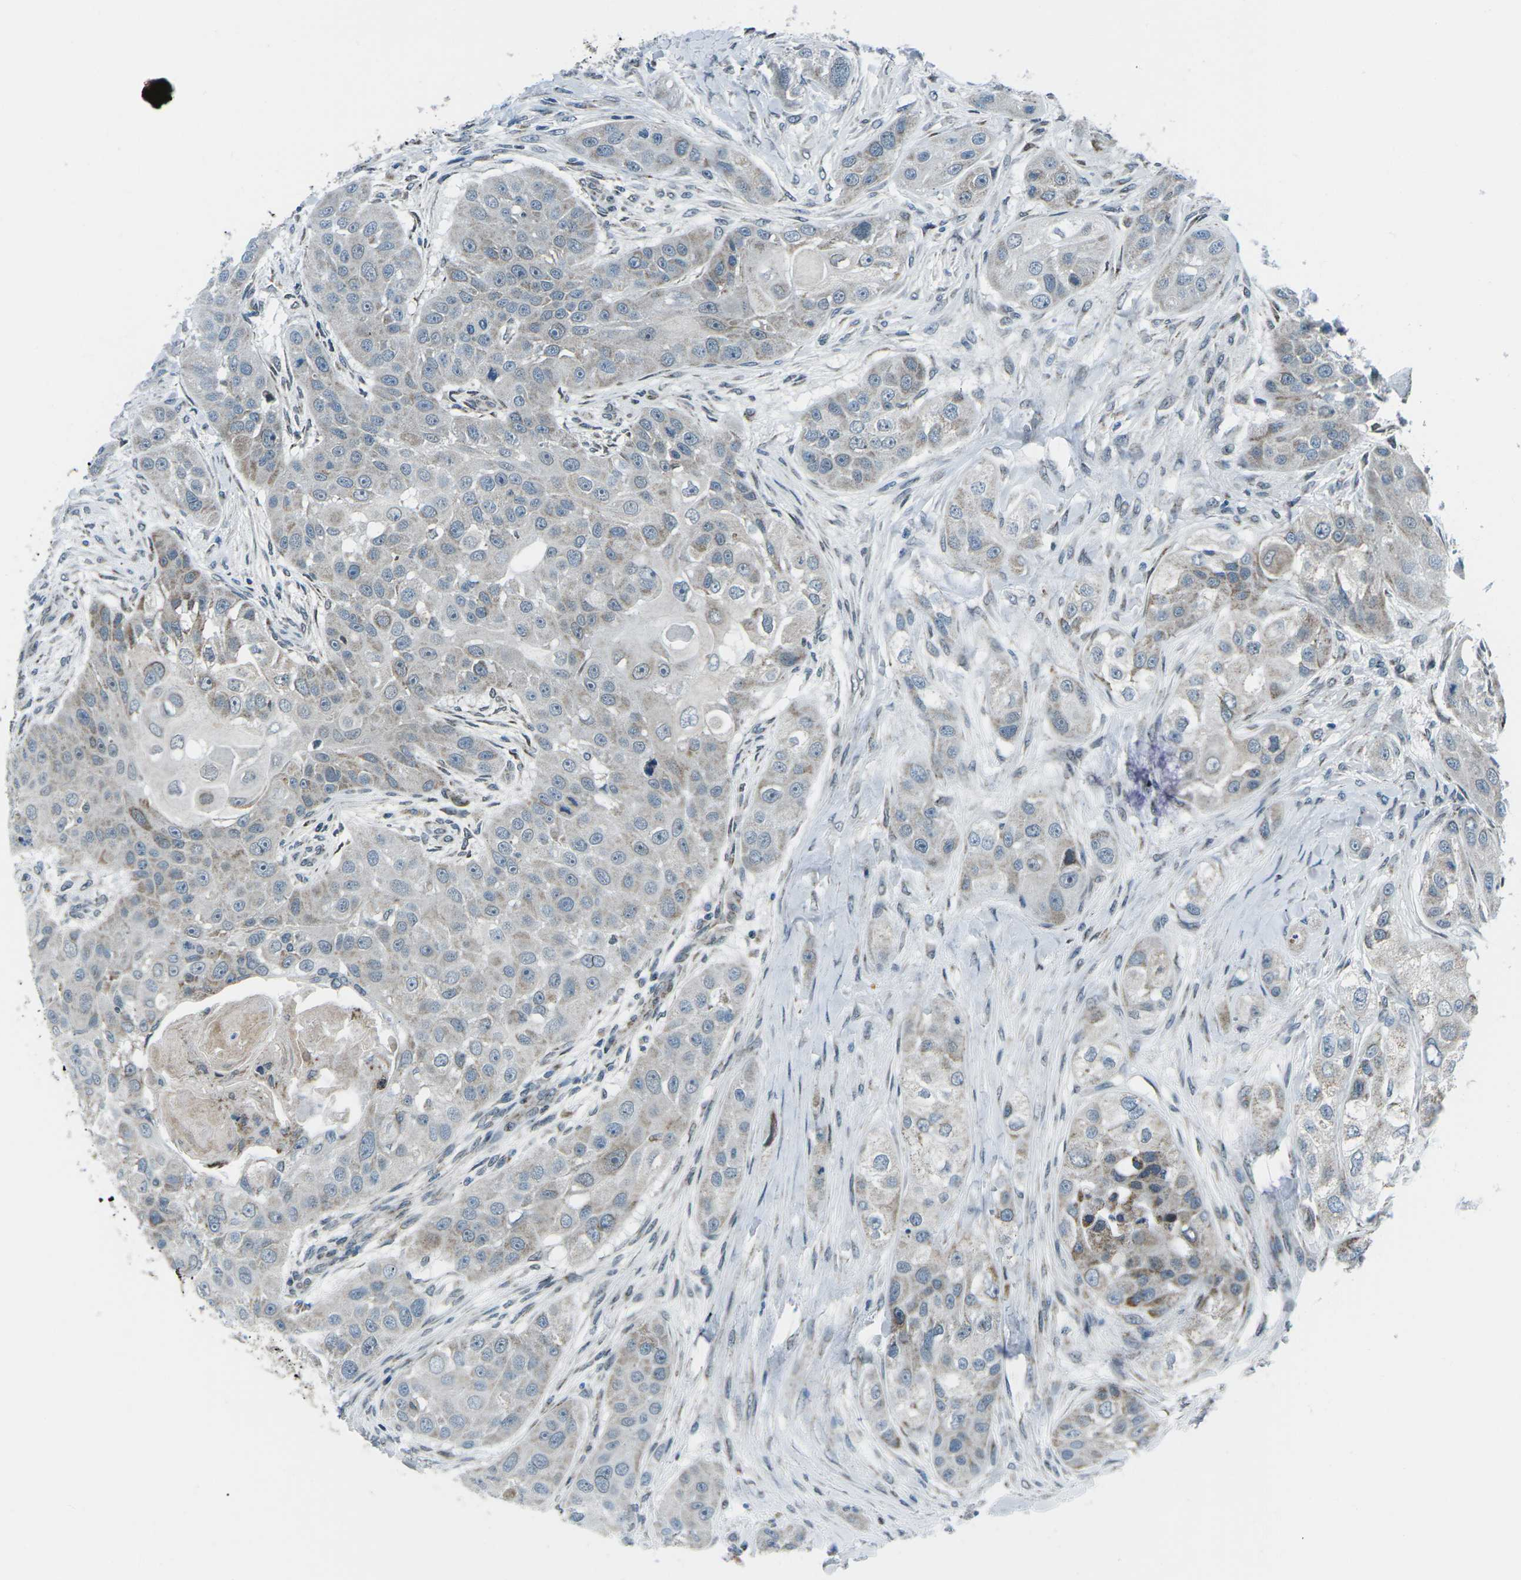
{"staining": {"intensity": "weak", "quantity": "<25%", "location": "cytoplasmic/membranous"}, "tissue": "head and neck cancer", "cell_type": "Tumor cells", "image_type": "cancer", "snomed": [{"axis": "morphology", "description": "Normal tissue, NOS"}, {"axis": "morphology", "description": "Squamous cell carcinoma, NOS"}, {"axis": "topography", "description": "Skeletal muscle"}, {"axis": "topography", "description": "Head-Neck"}], "caption": "Protein analysis of head and neck squamous cell carcinoma shows no significant expression in tumor cells. The staining is performed using DAB brown chromogen with nuclei counter-stained in using hematoxylin.", "gene": "RFESD", "patient": {"sex": "male", "age": 51}}